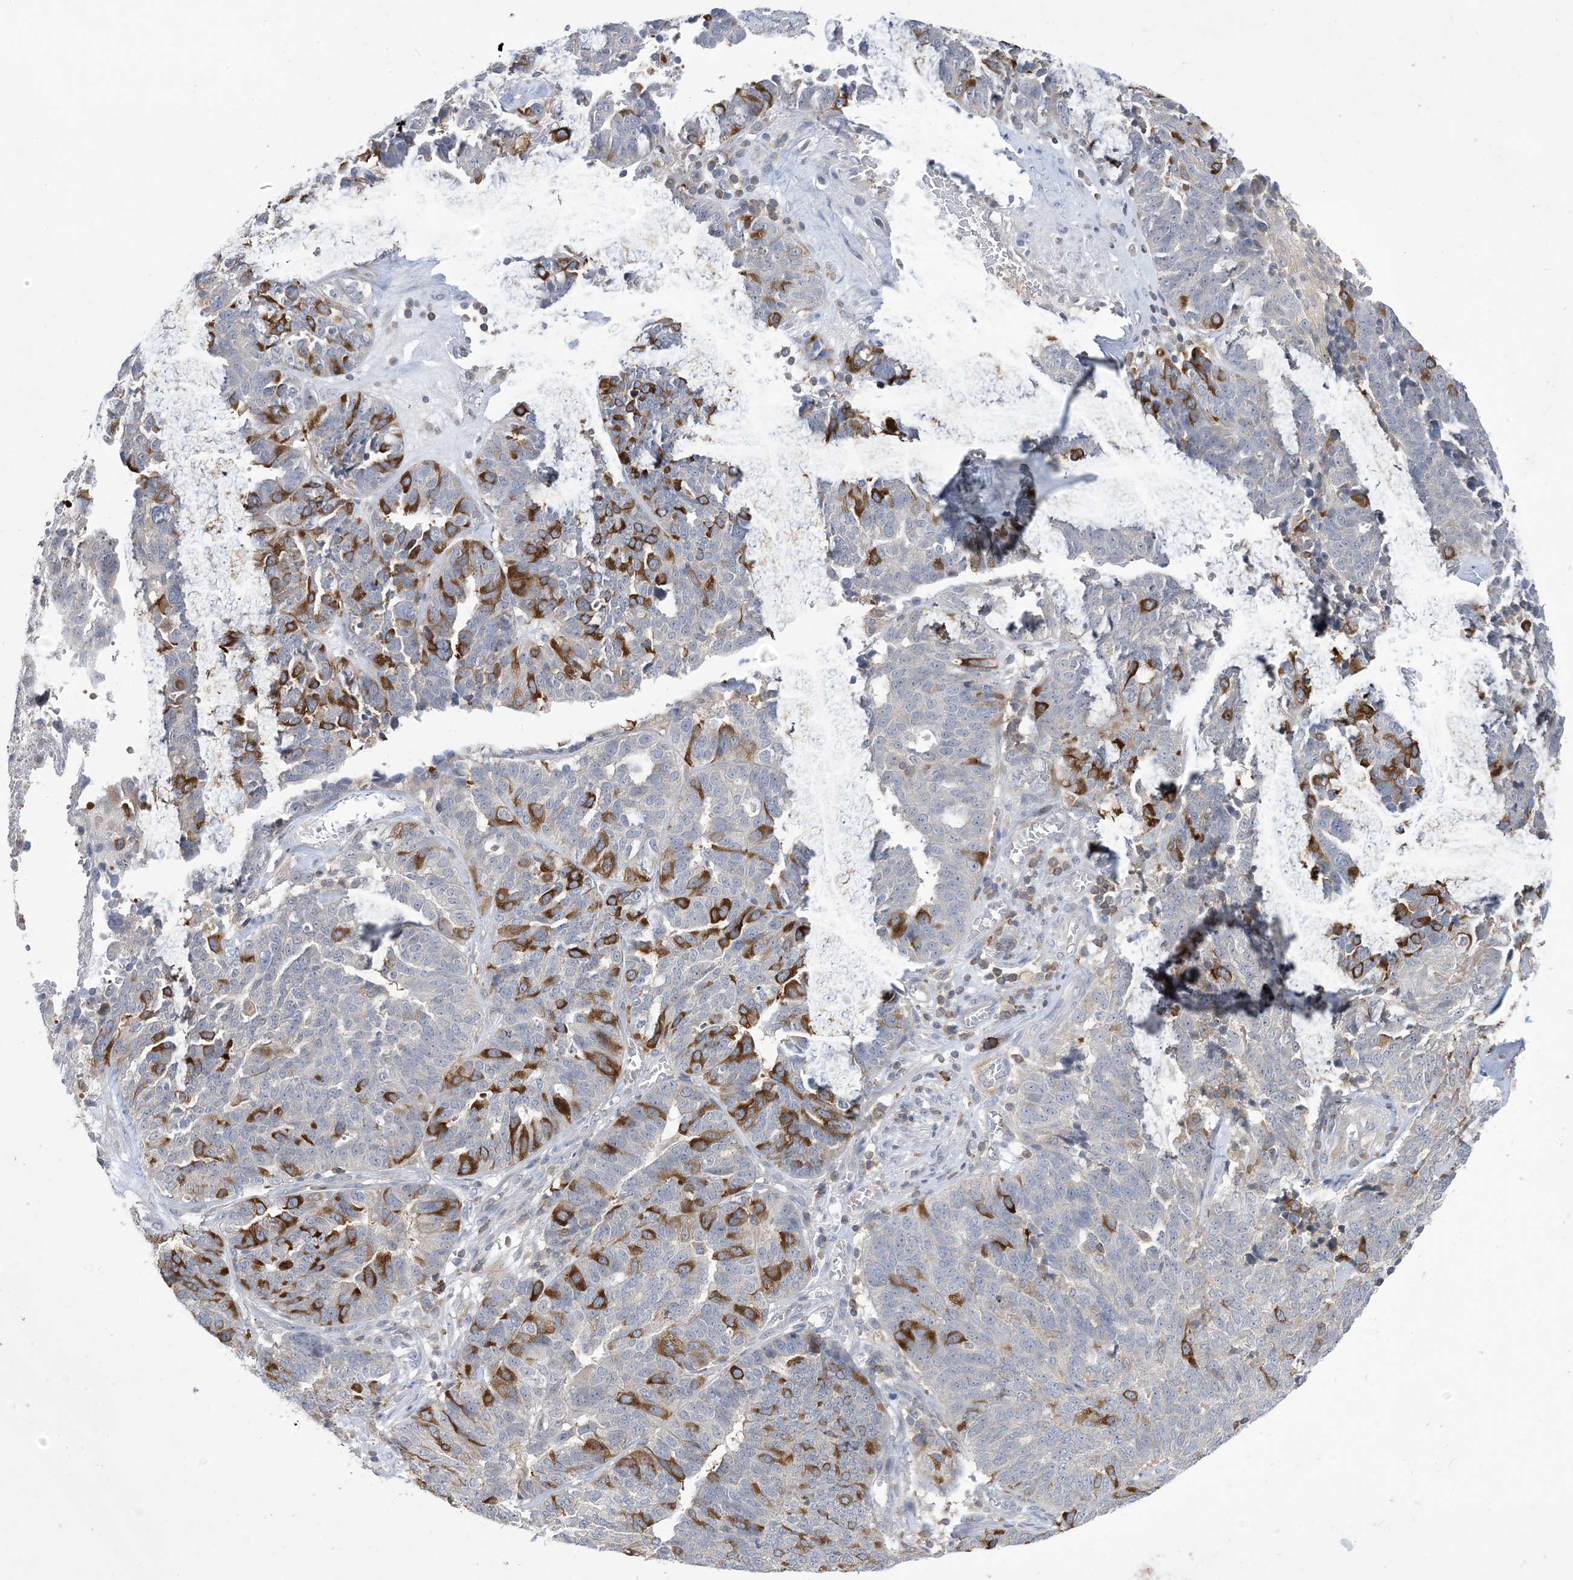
{"staining": {"intensity": "strong", "quantity": "<25%", "location": "cytoplasmic/membranous"}, "tissue": "ovarian cancer", "cell_type": "Tumor cells", "image_type": "cancer", "snomed": [{"axis": "morphology", "description": "Cystadenocarcinoma, serous, NOS"}, {"axis": "topography", "description": "Ovary"}], "caption": "Immunohistochemical staining of ovarian cancer reveals strong cytoplasmic/membranous protein positivity in about <25% of tumor cells.", "gene": "AOC1", "patient": {"sex": "female", "age": 59}}